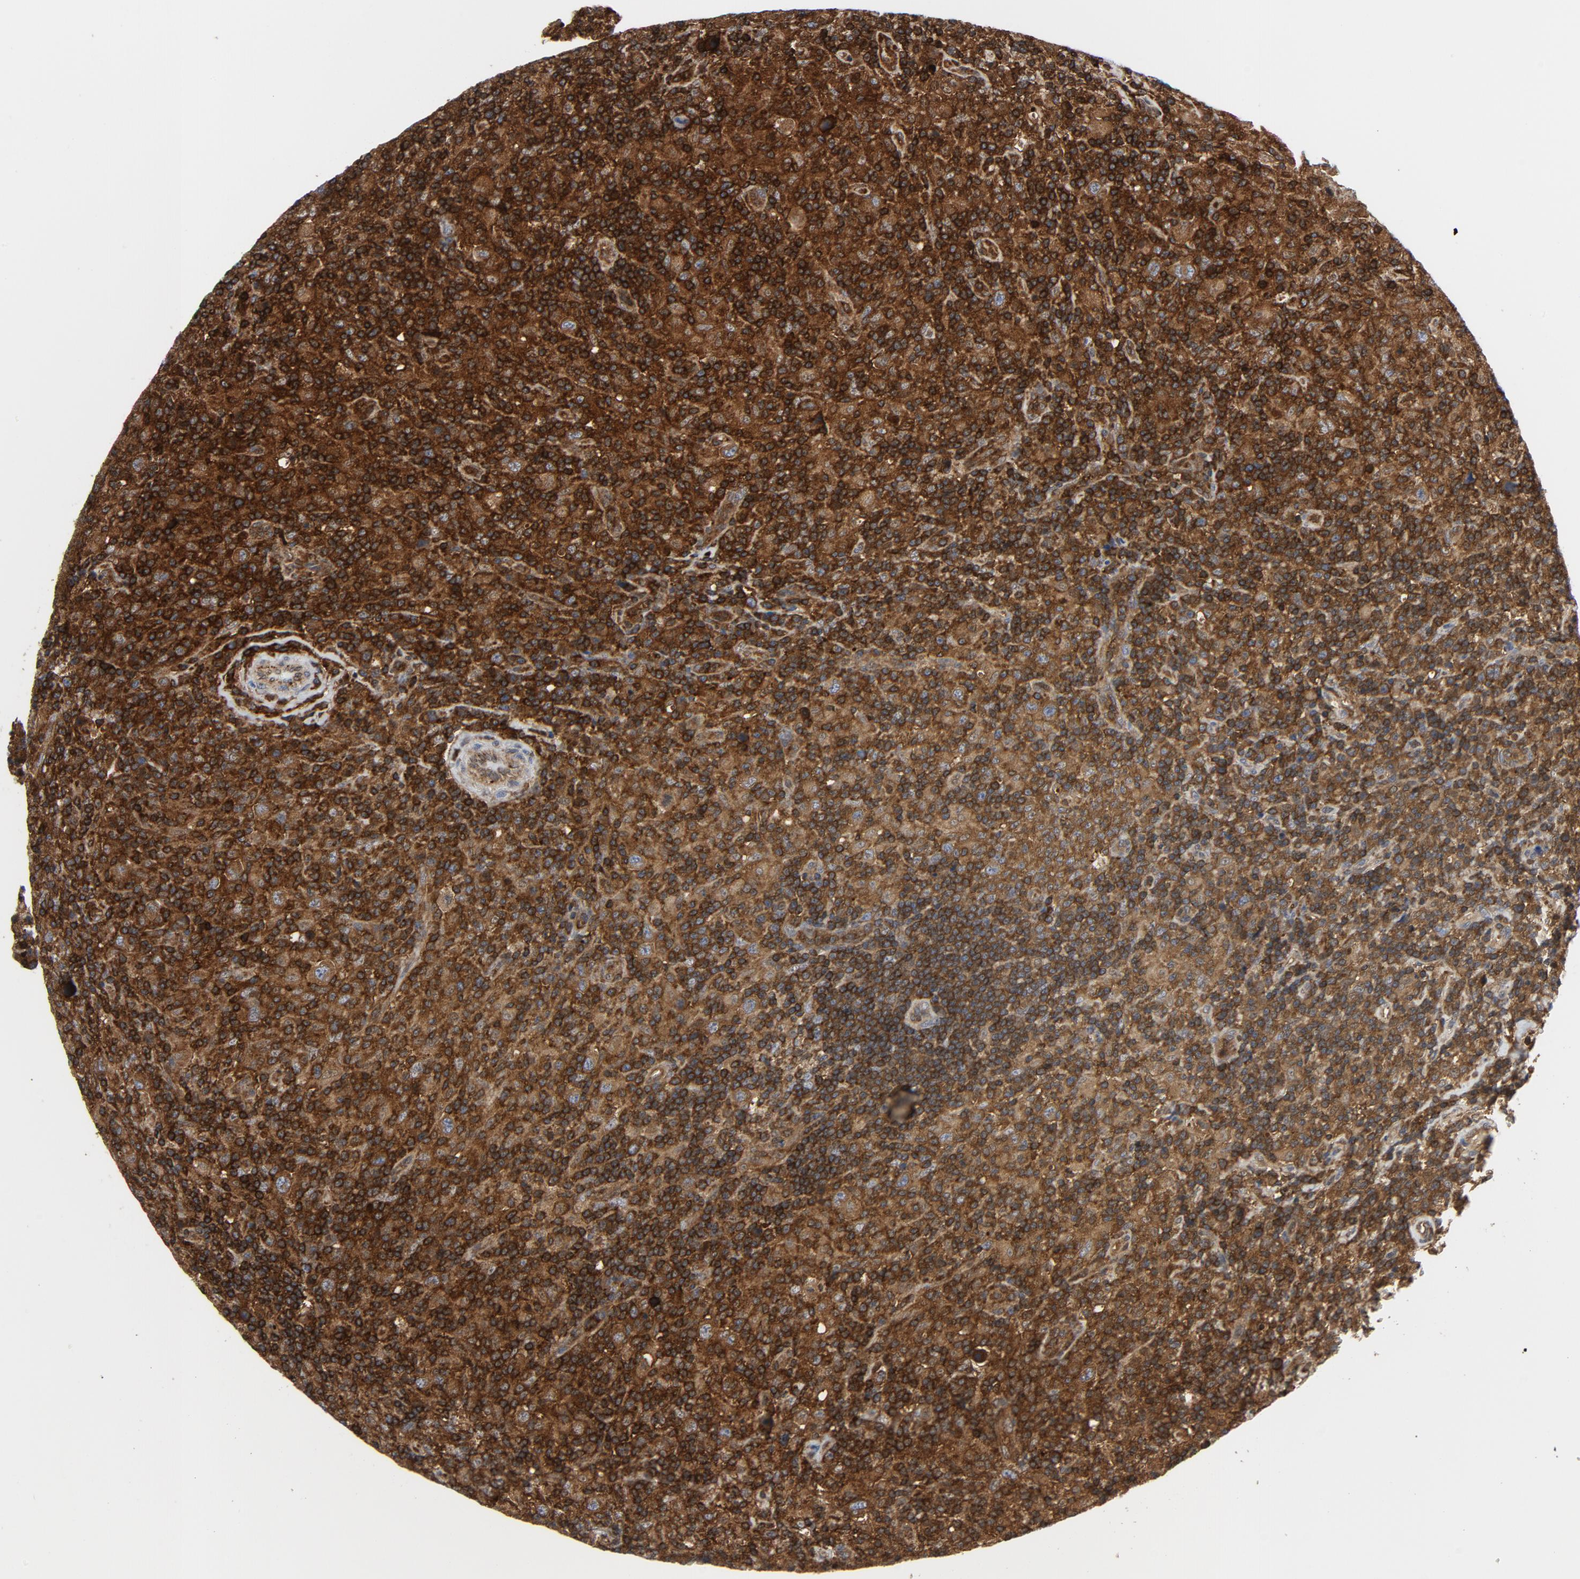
{"staining": {"intensity": "strong", "quantity": ">75%", "location": "cytoplasmic/membranous"}, "tissue": "lymphoma", "cell_type": "Tumor cells", "image_type": "cancer", "snomed": [{"axis": "morphology", "description": "Hodgkin's disease, NOS"}, {"axis": "topography", "description": "Lymph node"}], "caption": "Protein analysis of lymphoma tissue reveals strong cytoplasmic/membranous expression in about >75% of tumor cells.", "gene": "YES1", "patient": {"sex": "male", "age": 65}}